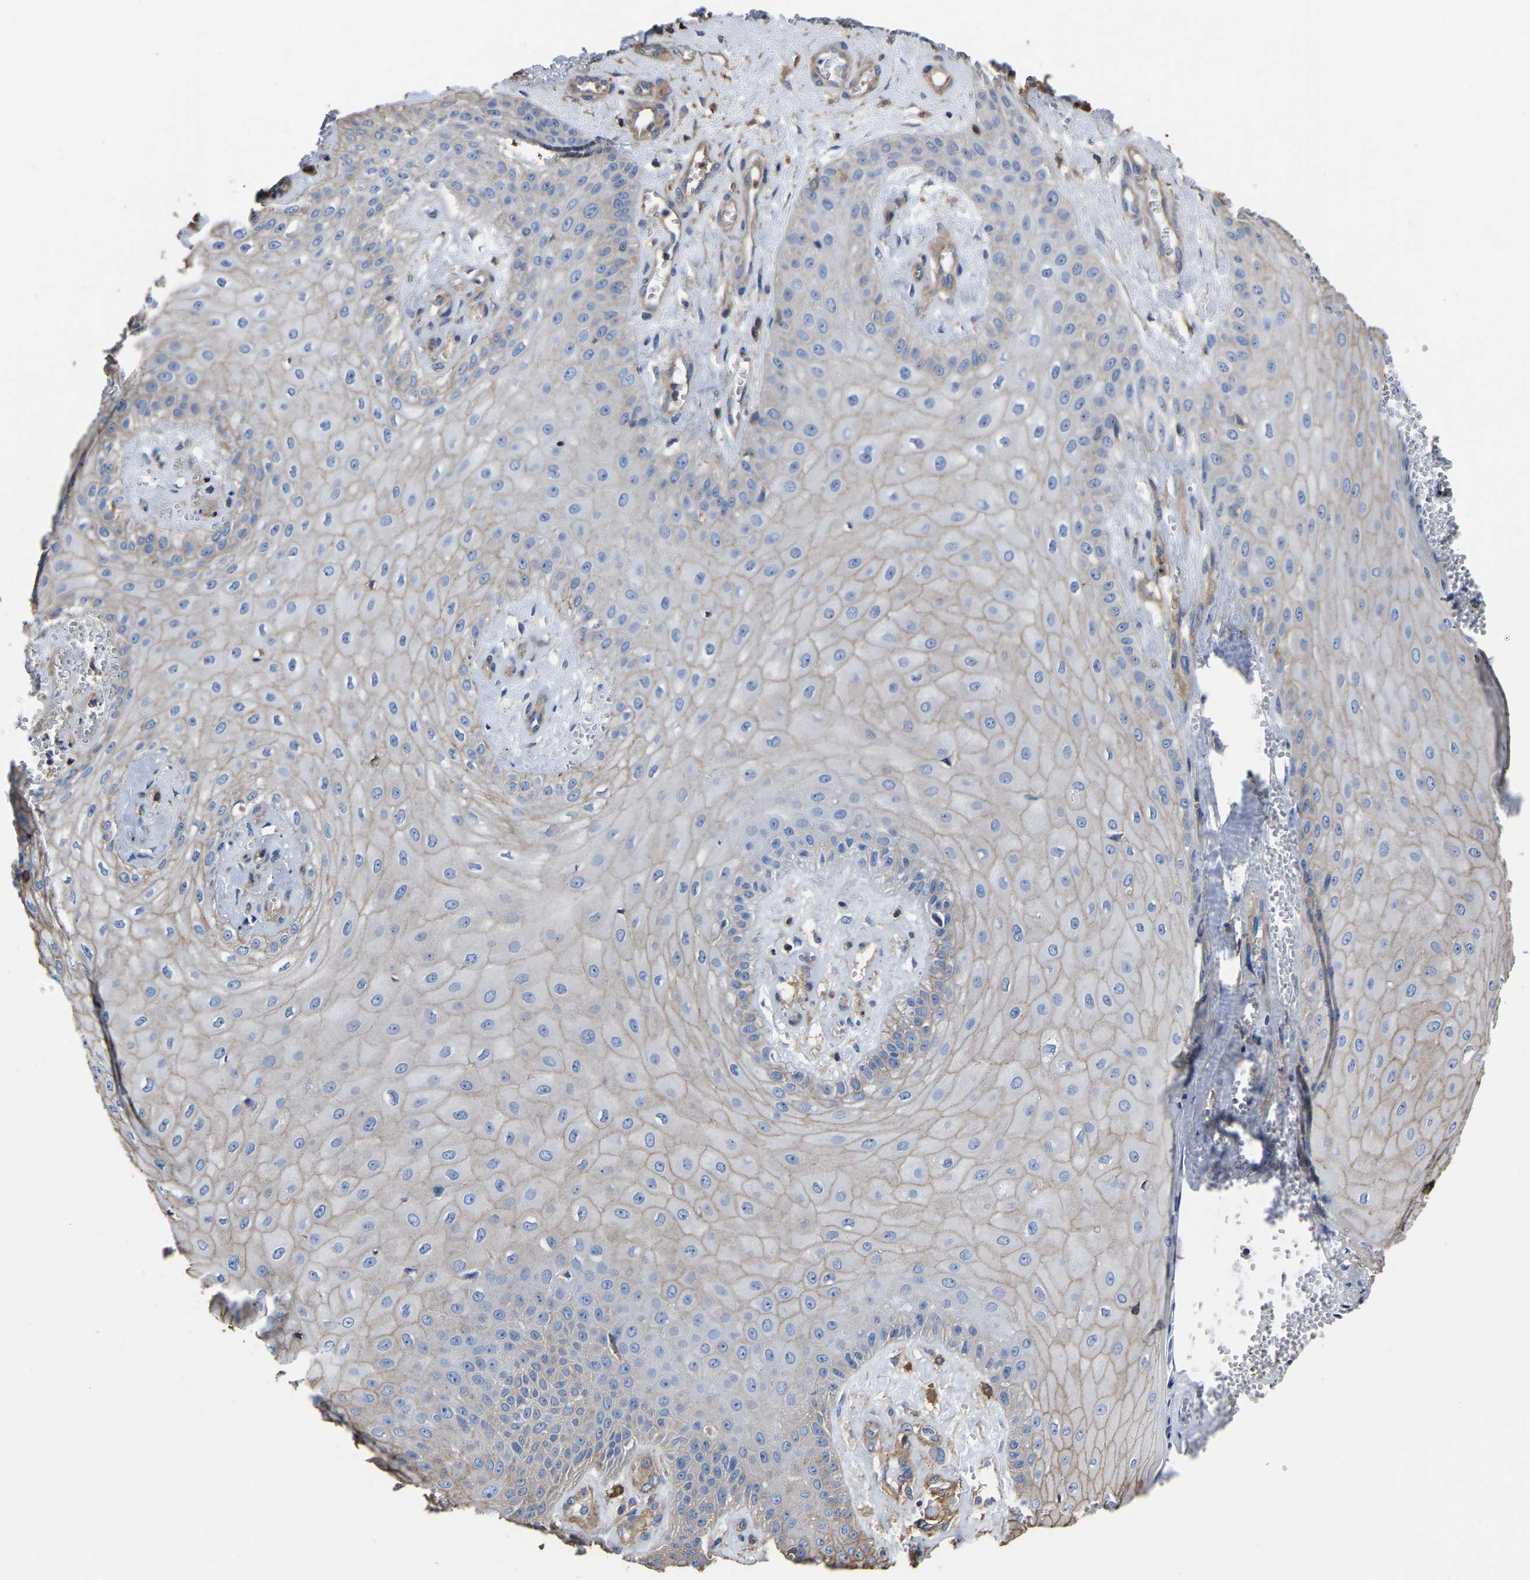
{"staining": {"intensity": "moderate", "quantity": "25%-75%", "location": "cytoplasmic/membranous"}, "tissue": "skin cancer", "cell_type": "Tumor cells", "image_type": "cancer", "snomed": [{"axis": "morphology", "description": "Squamous cell carcinoma, NOS"}, {"axis": "topography", "description": "Skin"}], "caption": "An immunohistochemistry photomicrograph of tumor tissue is shown. Protein staining in brown highlights moderate cytoplasmic/membranous positivity in skin cancer within tumor cells.", "gene": "ARMT1", "patient": {"sex": "male", "age": 74}}